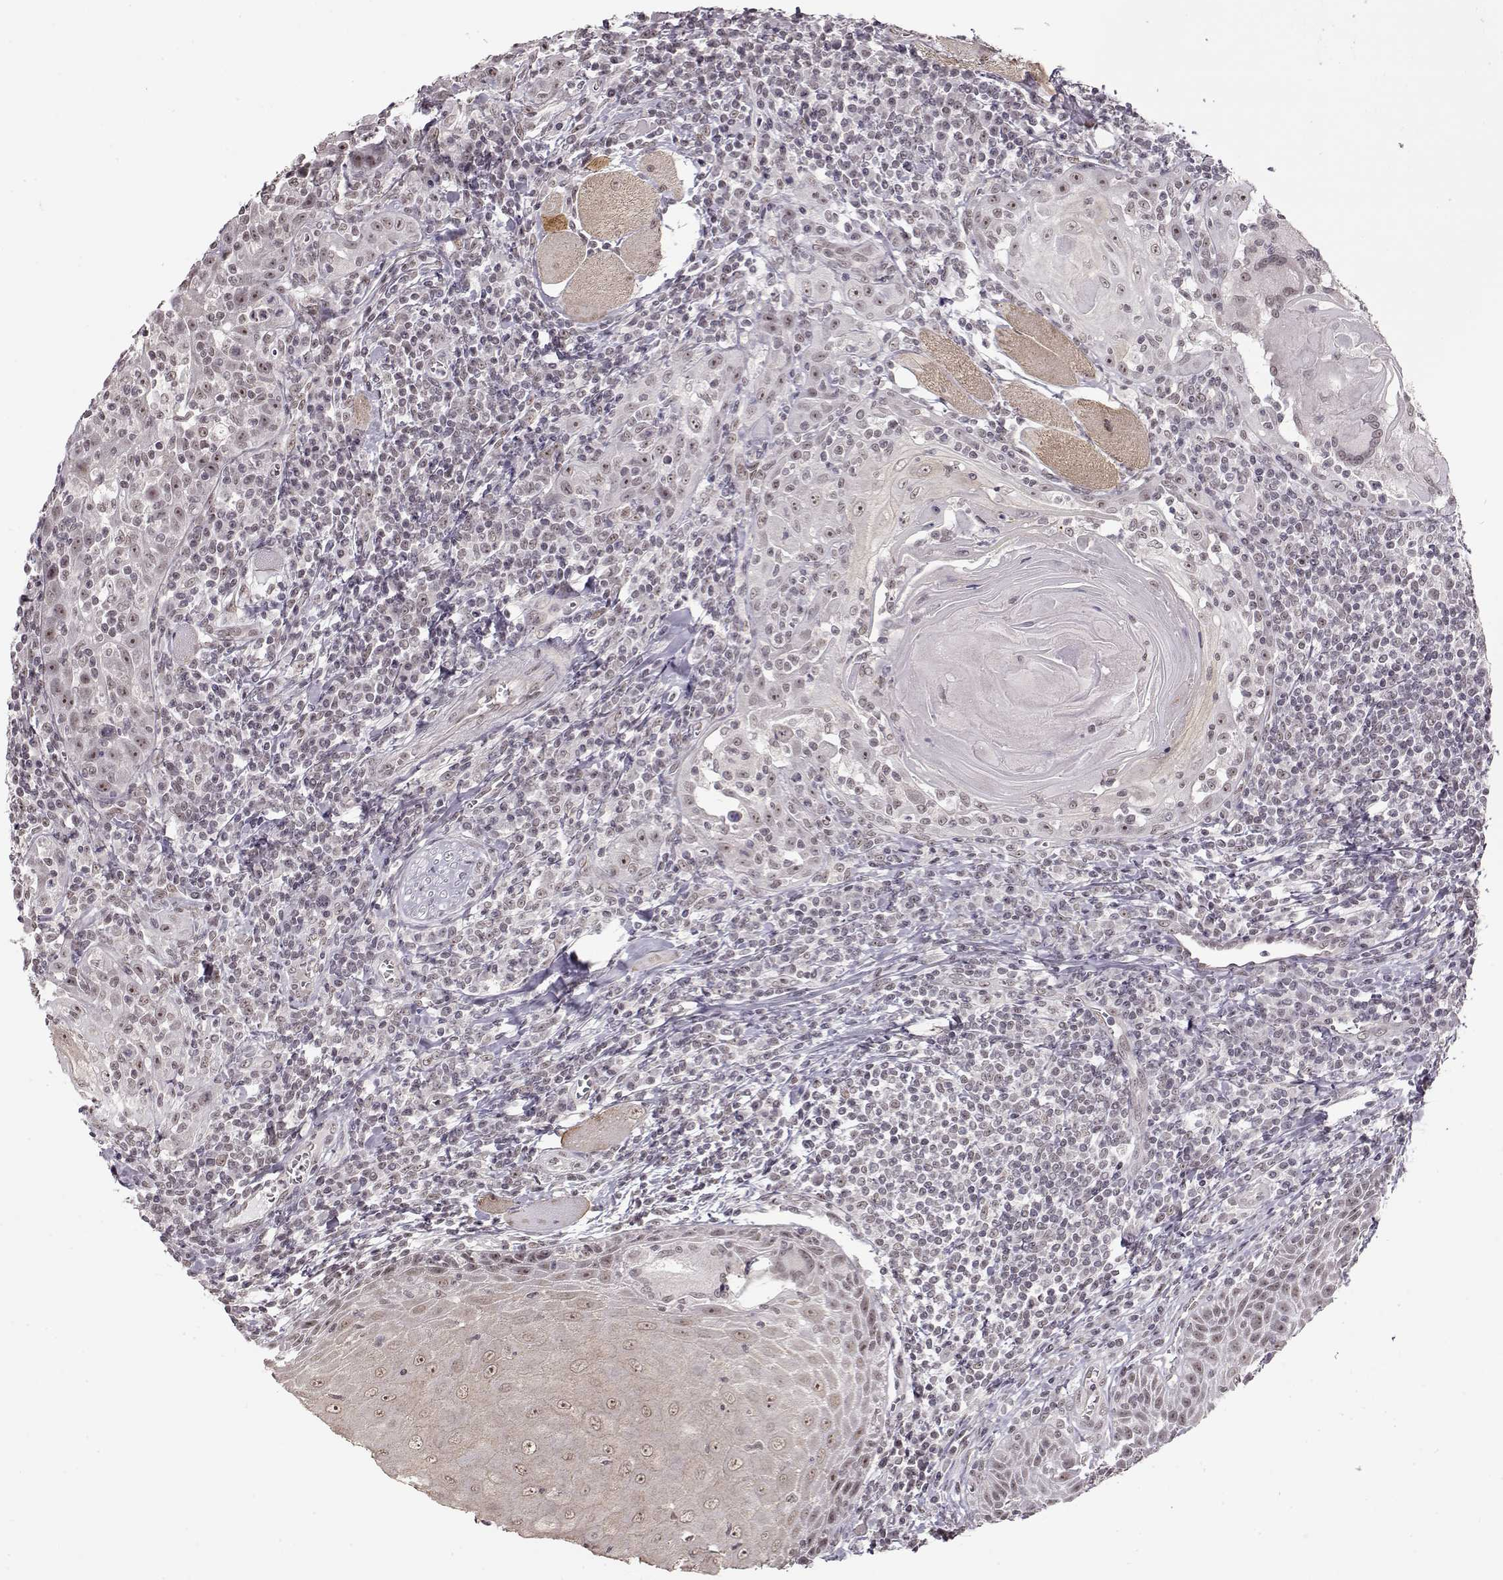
{"staining": {"intensity": "weak", "quantity": ">75%", "location": "nuclear"}, "tissue": "head and neck cancer", "cell_type": "Tumor cells", "image_type": "cancer", "snomed": [{"axis": "morphology", "description": "Normal tissue, NOS"}, {"axis": "morphology", "description": "Squamous cell carcinoma, NOS"}, {"axis": "topography", "description": "Oral tissue"}, {"axis": "topography", "description": "Head-Neck"}], "caption": "Protein staining of head and neck cancer (squamous cell carcinoma) tissue exhibits weak nuclear positivity in about >75% of tumor cells.", "gene": "PCP4", "patient": {"sex": "male", "age": 52}}